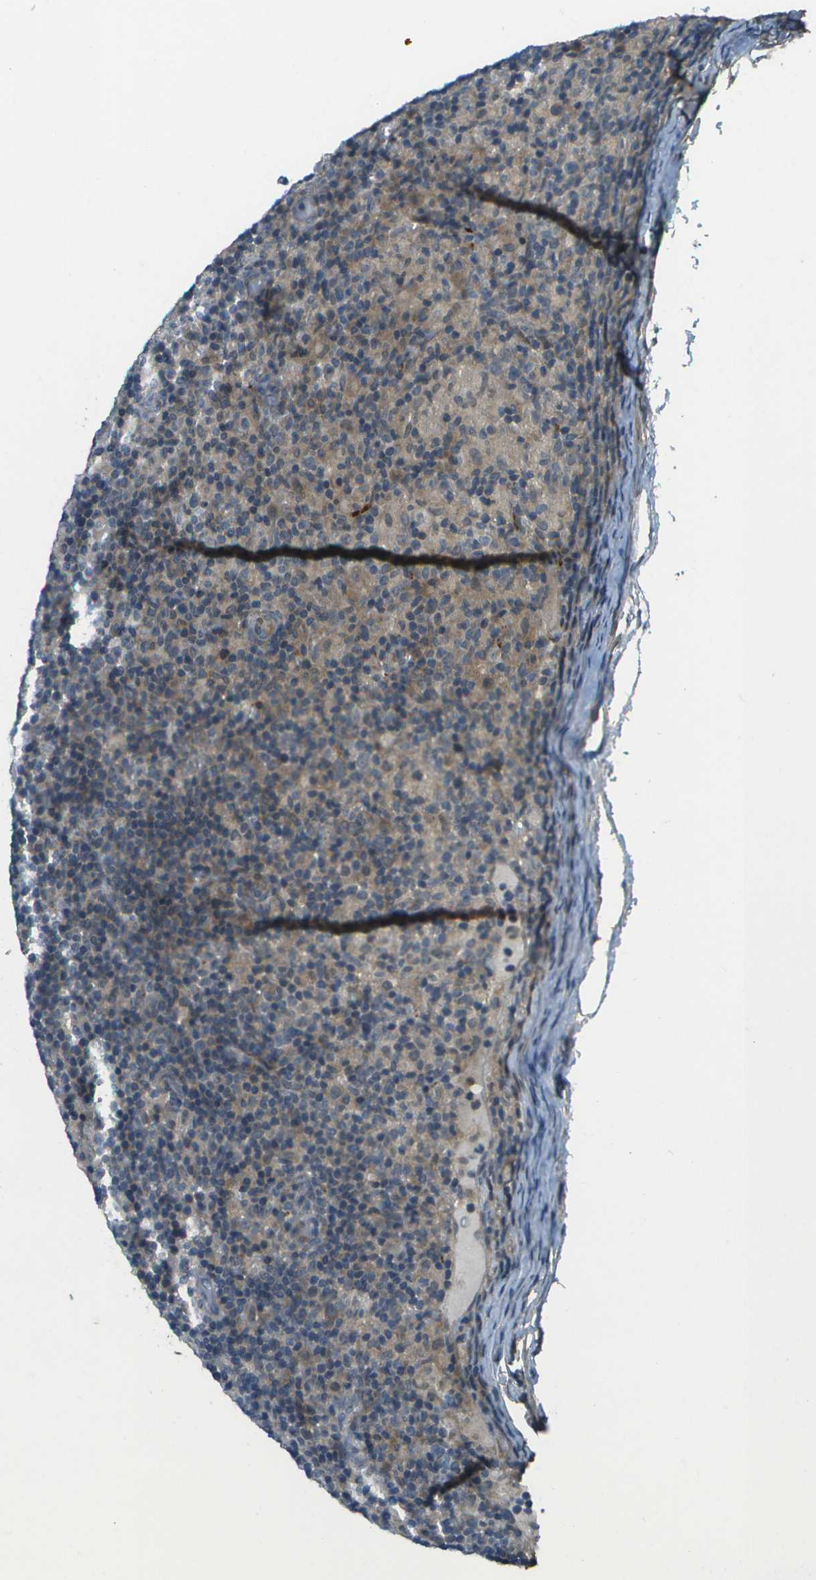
{"staining": {"intensity": "moderate", "quantity": "<25%", "location": "cytoplasmic/membranous"}, "tissue": "lymphoma", "cell_type": "Tumor cells", "image_type": "cancer", "snomed": [{"axis": "morphology", "description": "Hodgkin's disease, NOS"}, {"axis": "topography", "description": "Lymph node"}], "caption": "Lymphoma stained with DAB IHC shows low levels of moderate cytoplasmic/membranous positivity in about <25% of tumor cells.", "gene": "WNK2", "patient": {"sex": "male", "age": 70}}